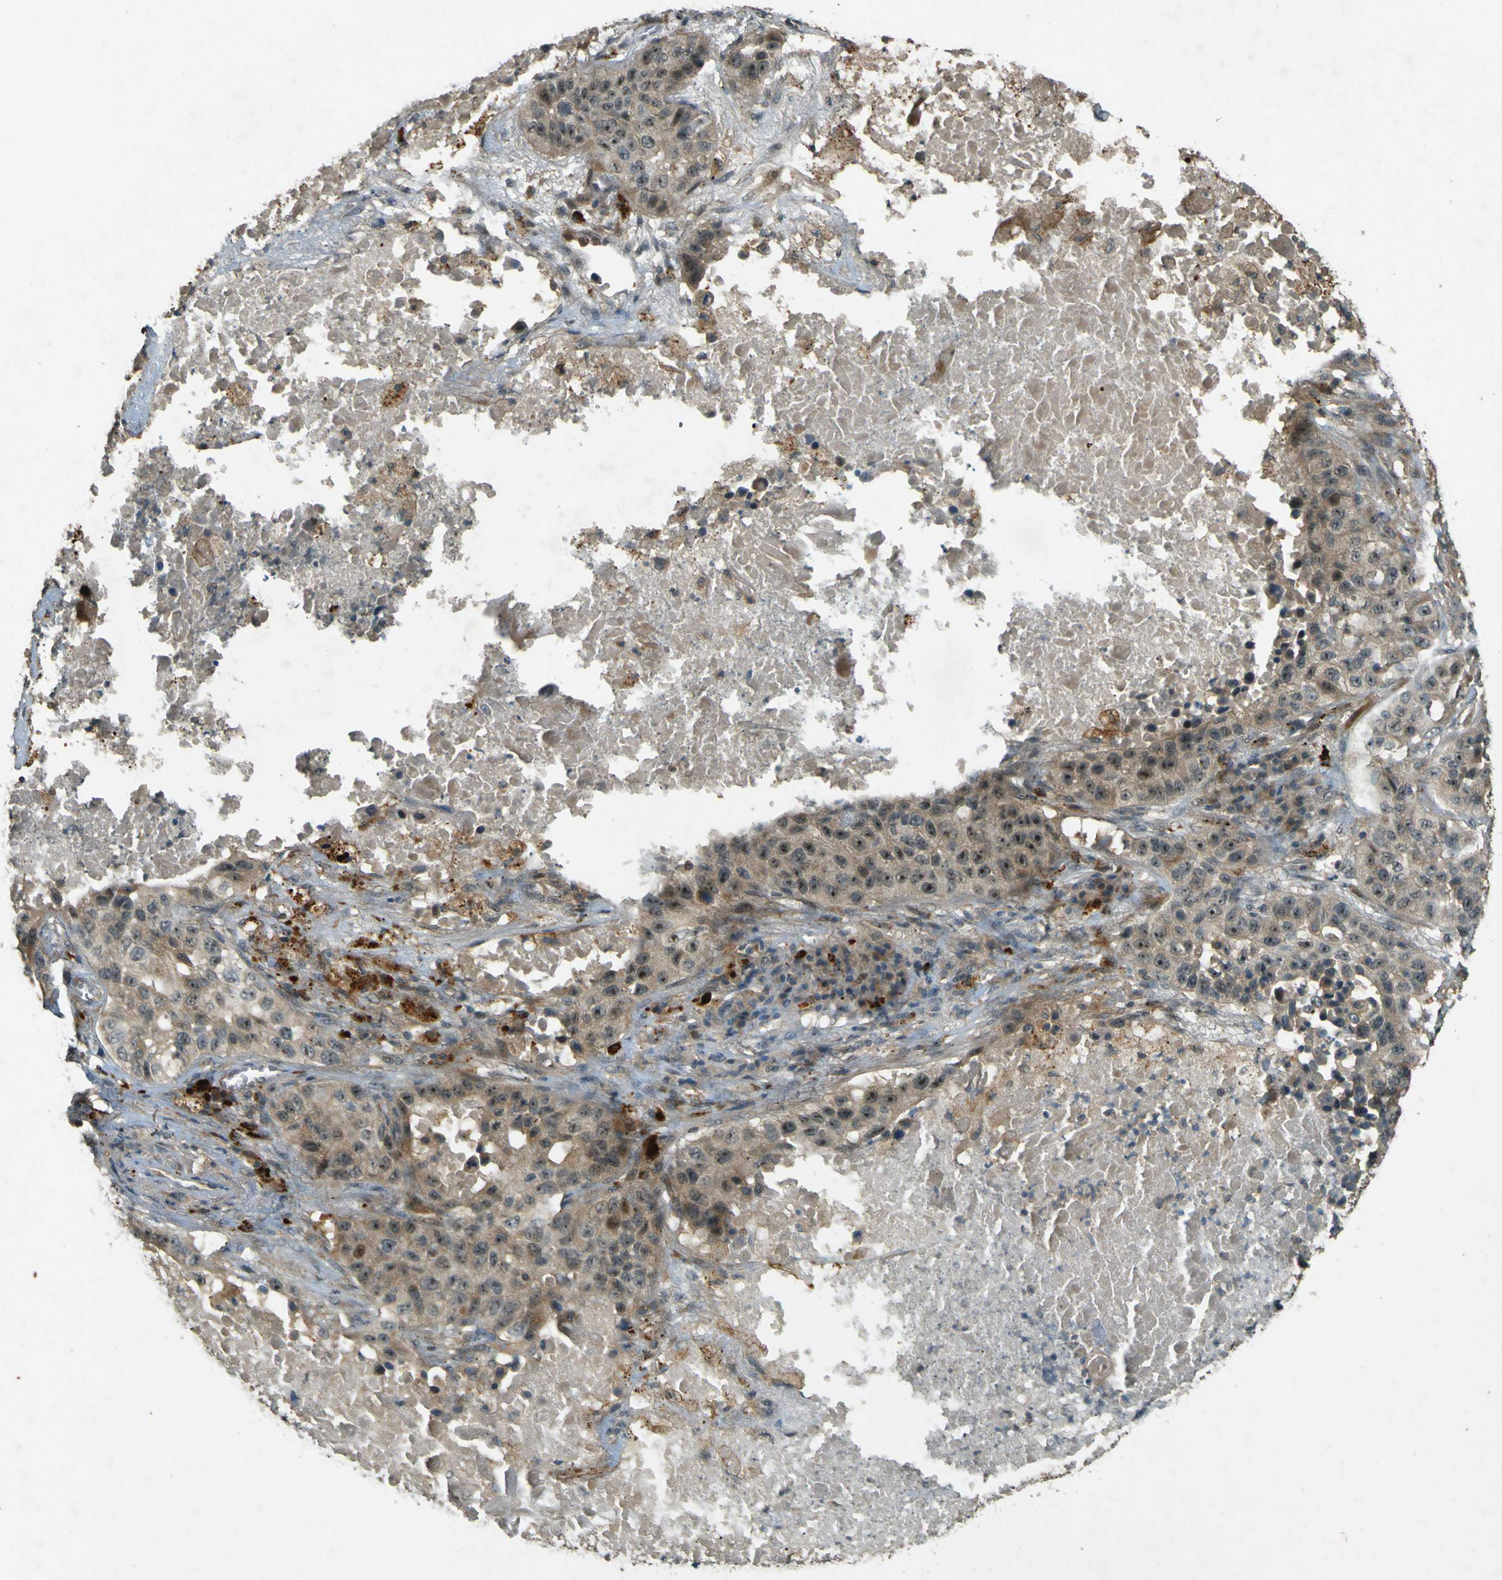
{"staining": {"intensity": "moderate", "quantity": ">75%", "location": "cytoplasmic/membranous,nuclear"}, "tissue": "lung cancer", "cell_type": "Tumor cells", "image_type": "cancer", "snomed": [{"axis": "morphology", "description": "Squamous cell carcinoma, NOS"}, {"axis": "topography", "description": "Lung"}], "caption": "Protein expression by immunohistochemistry (IHC) demonstrates moderate cytoplasmic/membranous and nuclear positivity in approximately >75% of tumor cells in lung squamous cell carcinoma.", "gene": "MPDZ", "patient": {"sex": "male", "age": 57}}